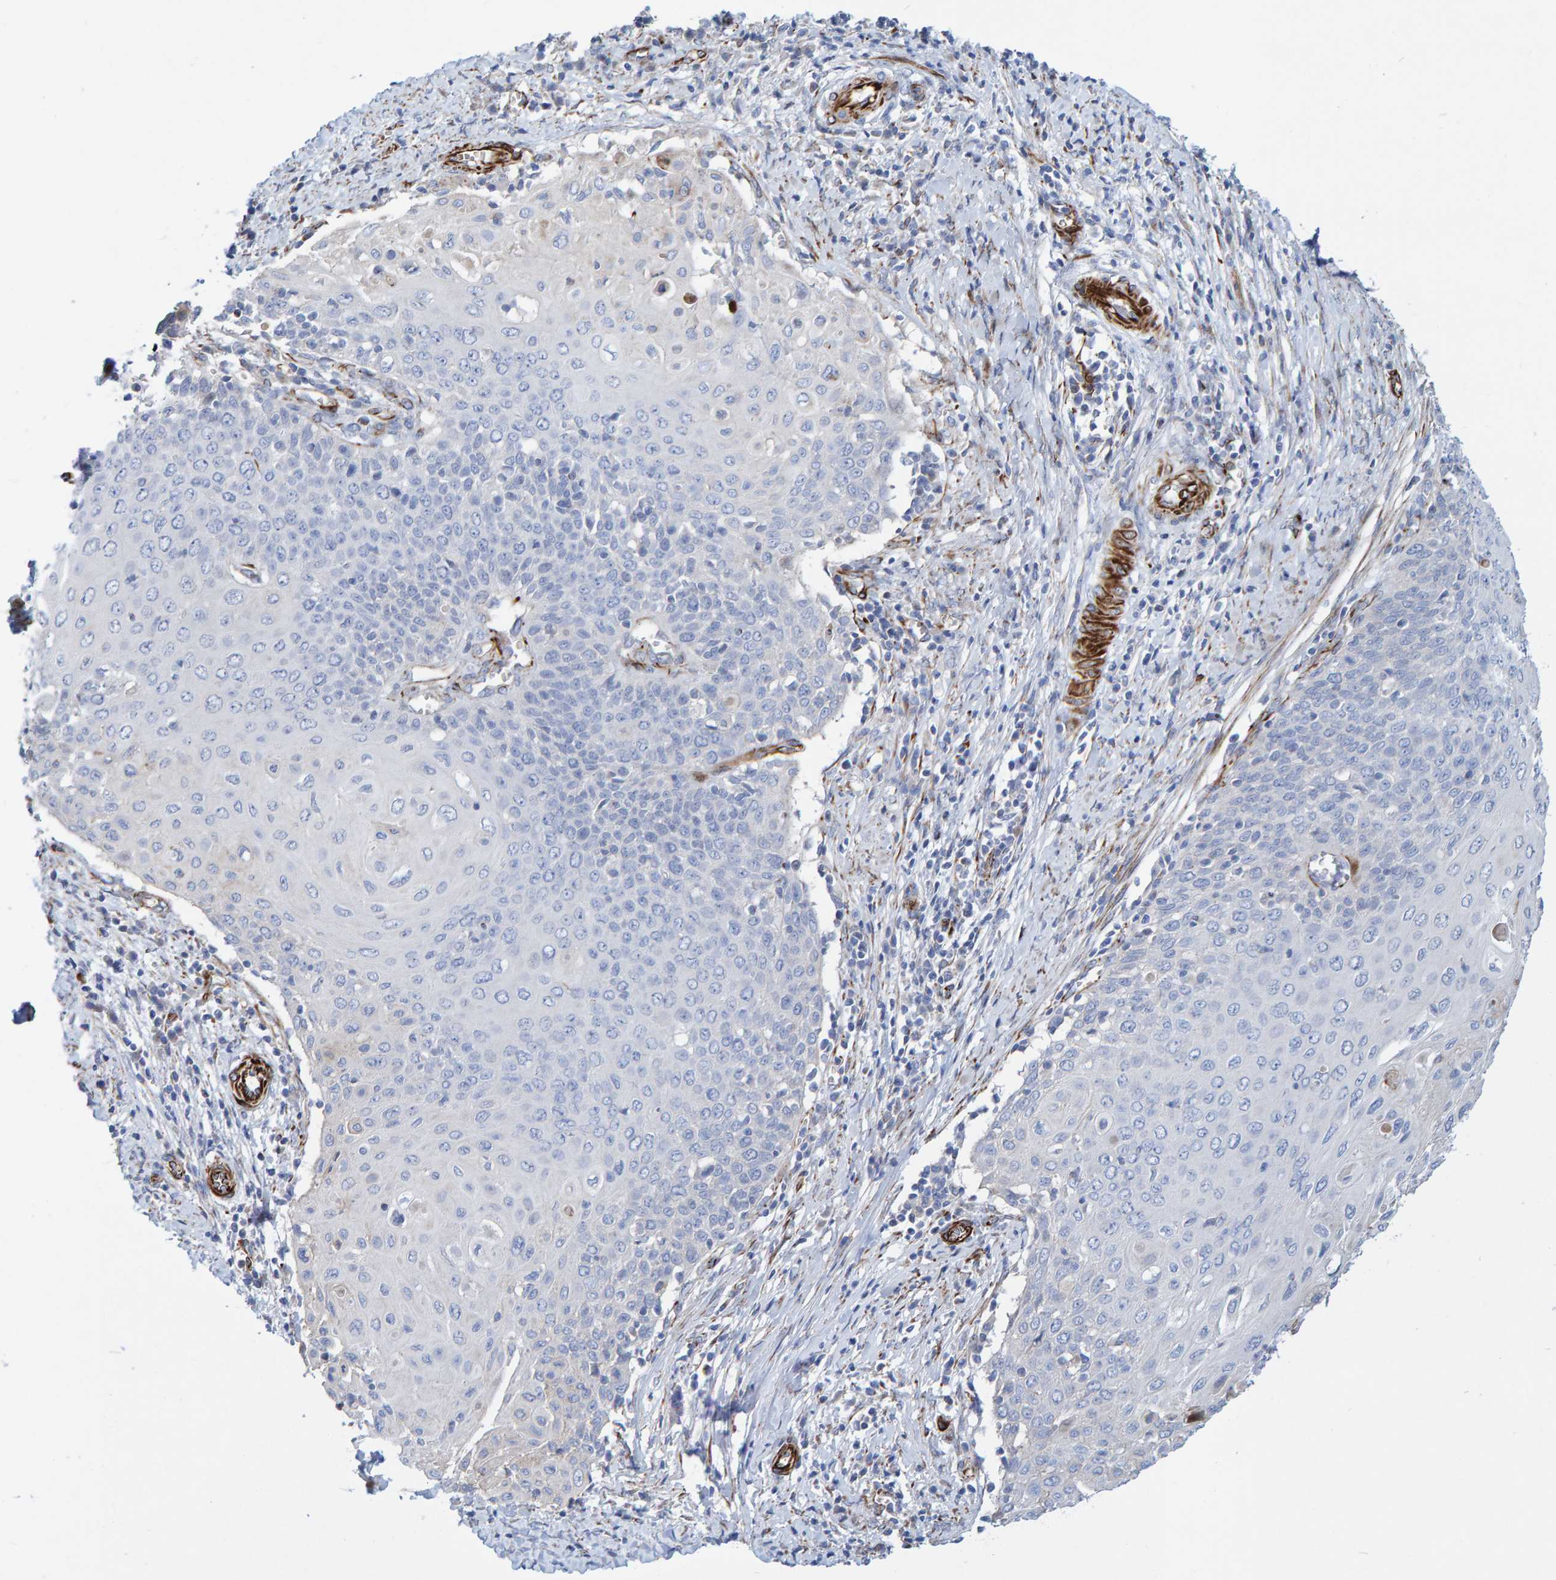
{"staining": {"intensity": "negative", "quantity": "none", "location": "none"}, "tissue": "cervical cancer", "cell_type": "Tumor cells", "image_type": "cancer", "snomed": [{"axis": "morphology", "description": "Squamous cell carcinoma, NOS"}, {"axis": "topography", "description": "Cervix"}], "caption": "IHC image of cervical cancer stained for a protein (brown), which reveals no expression in tumor cells. Brightfield microscopy of IHC stained with DAB (3,3'-diaminobenzidine) (brown) and hematoxylin (blue), captured at high magnification.", "gene": "POLG2", "patient": {"sex": "female", "age": 39}}